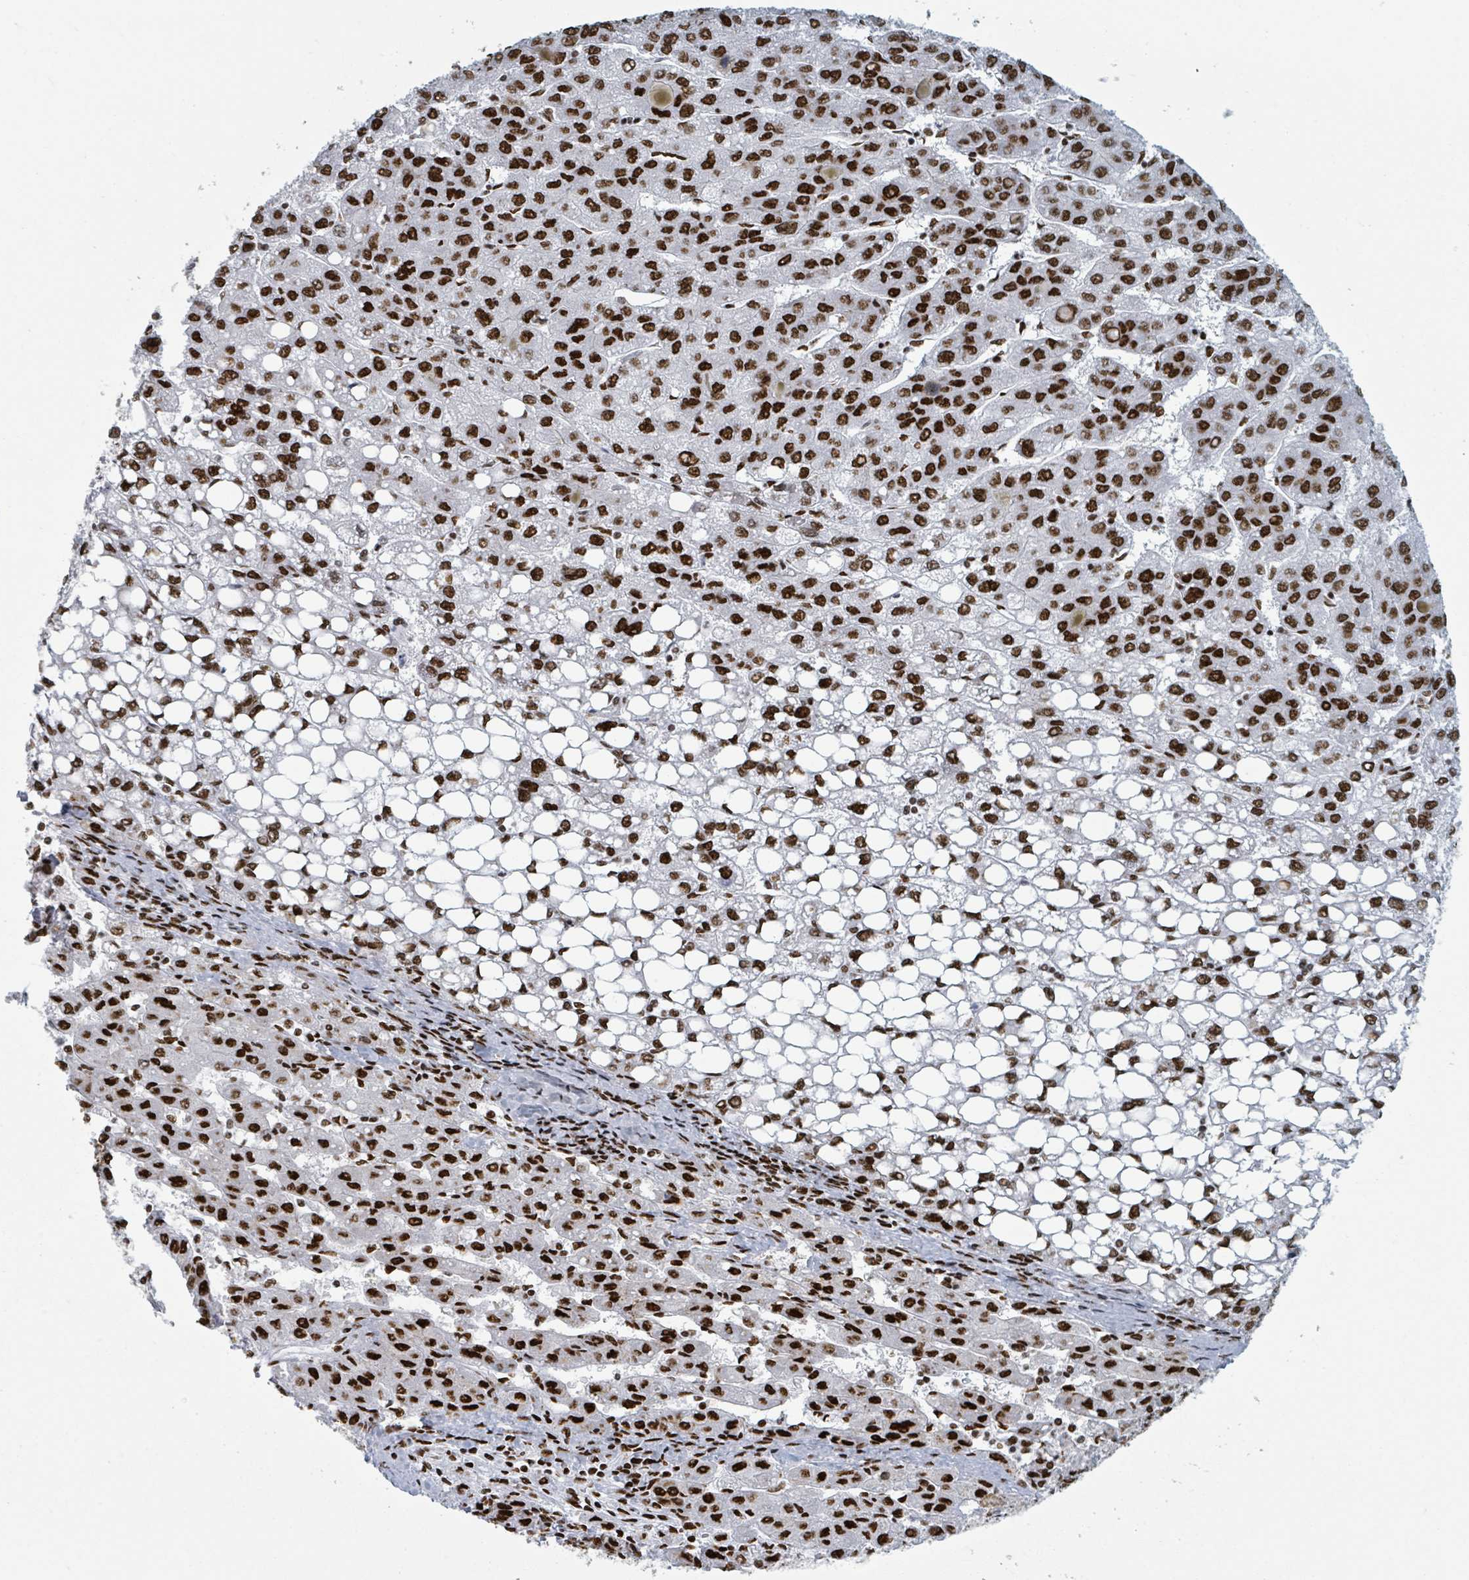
{"staining": {"intensity": "strong", "quantity": ">75%", "location": "nuclear"}, "tissue": "liver cancer", "cell_type": "Tumor cells", "image_type": "cancer", "snomed": [{"axis": "morphology", "description": "Carcinoma, Hepatocellular, NOS"}, {"axis": "topography", "description": "Liver"}], "caption": "Tumor cells demonstrate strong nuclear staining in about >75% of cells in liver cancer (hepatocellular carcinoma).", "gene": "DHX16", "patient": {"sex": "female", "age": 82}}